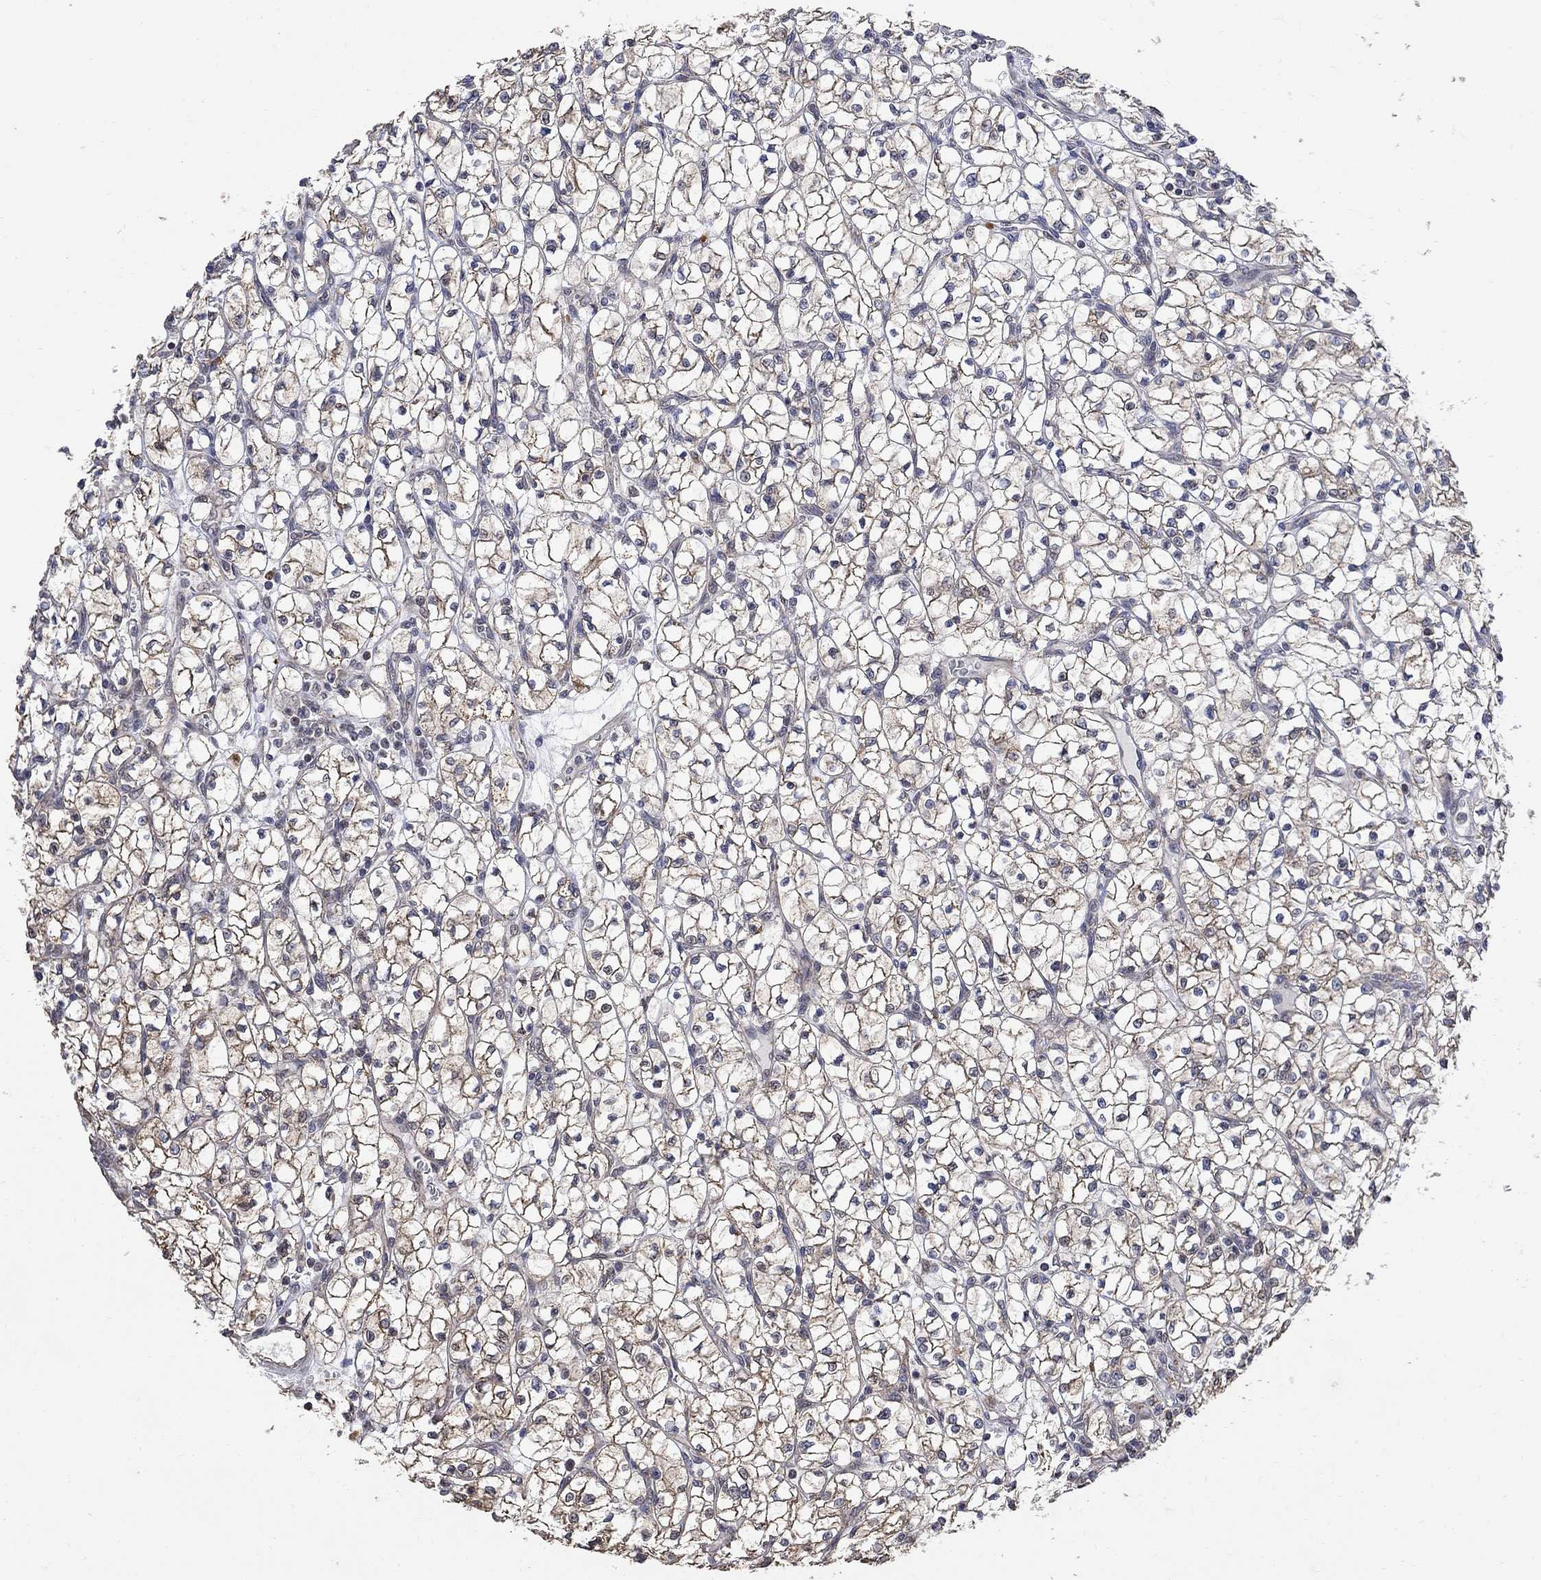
{"staining": {"intensity": "moderate", "quantity": "25%-75%", "location": "cytoplasmic/membranous"}, "tissue": "renal cancer", "cell_type": "Tumor cells", "image_type": "cancer", "snomed": [{"axis": "morphology", "description": "Adenocarcinoma, NOS"}, {"axis": "topography", "description": "Kidney"}], "caption": "Moderate cytoplasmic/membranous expression is present in approximately 25%-75% of tumor cells in renal cancer.", "gene": "ANKRA2", "patient": {"sex": "female", "age": 64}}